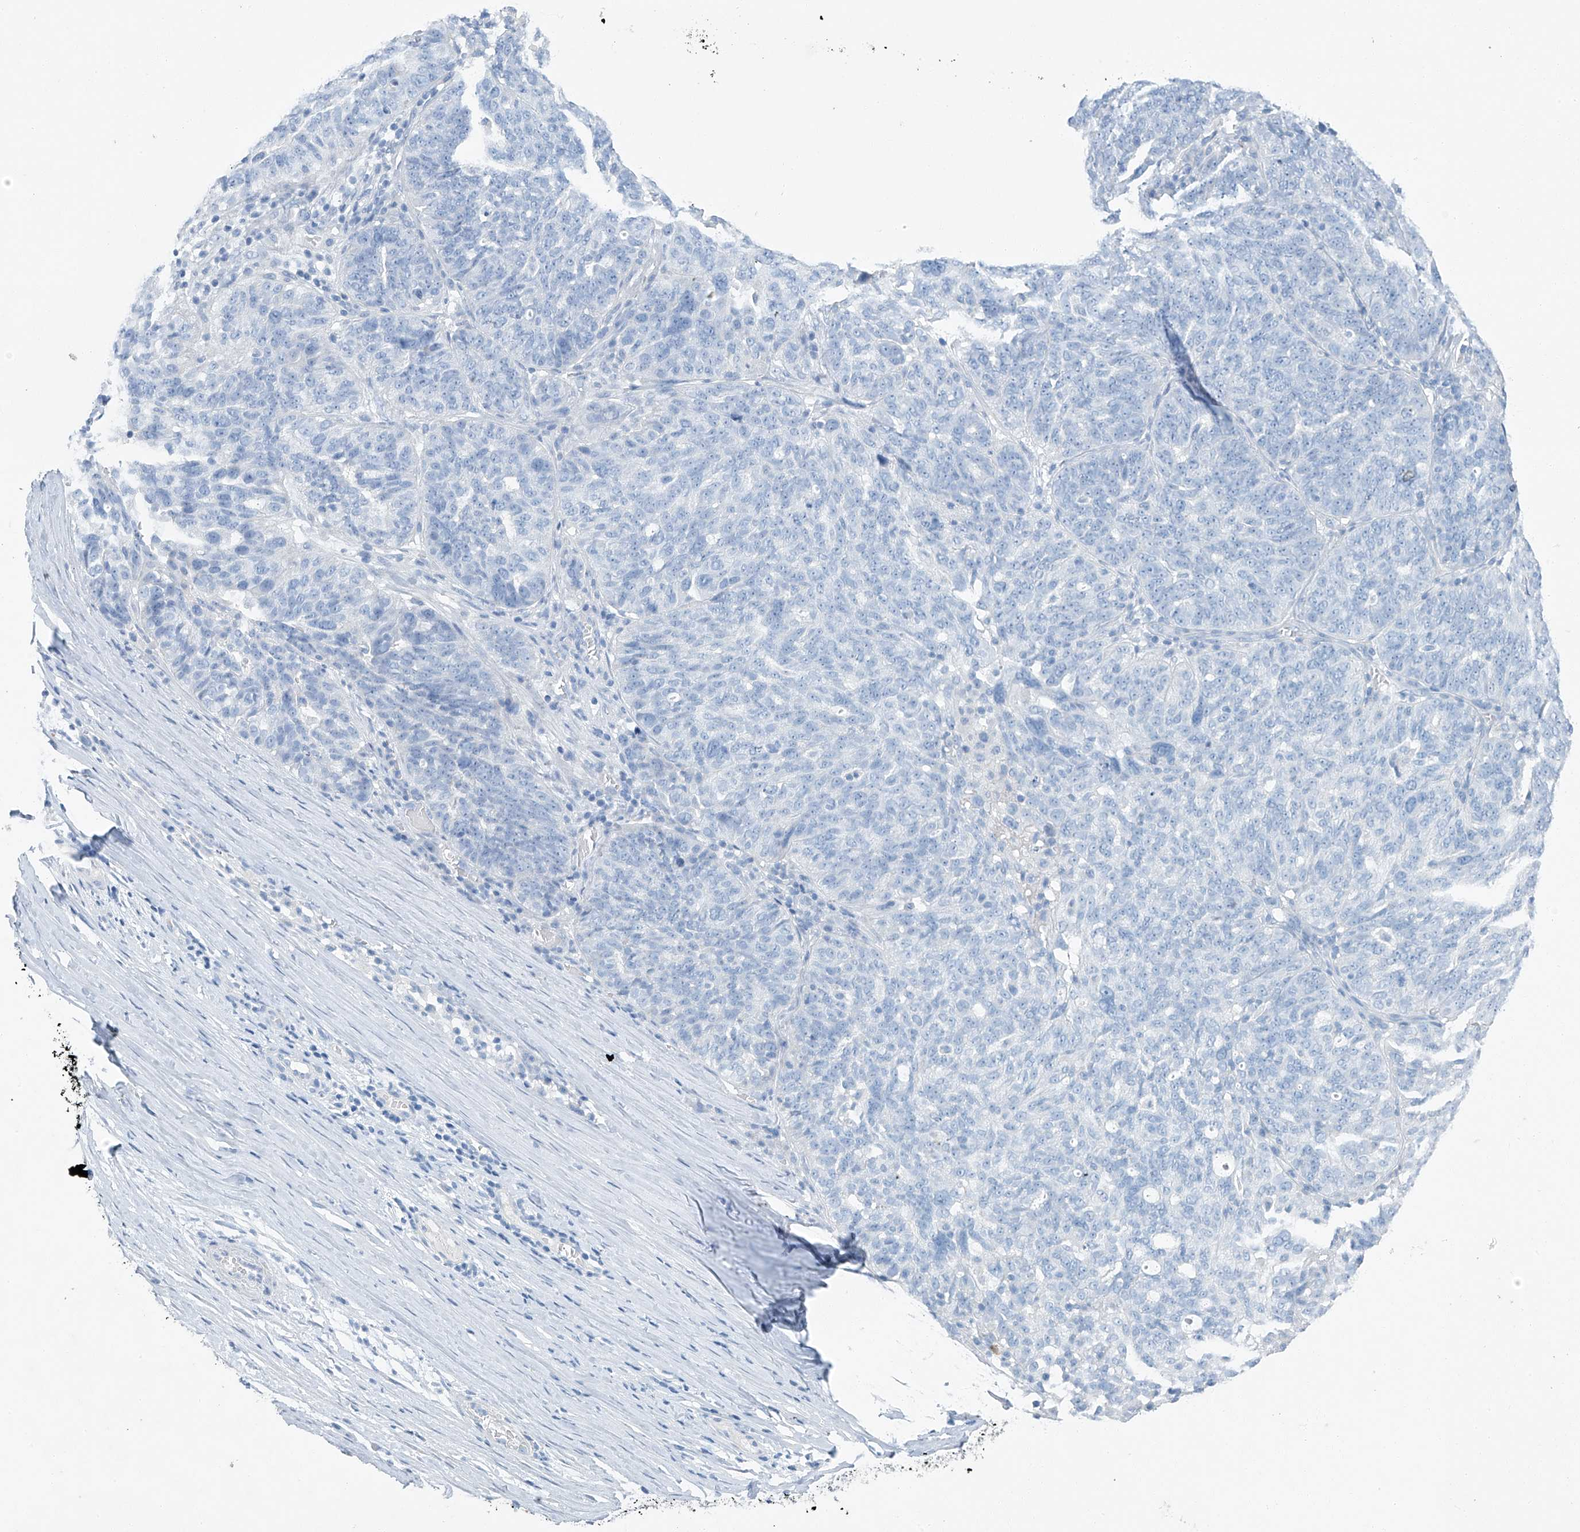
{"staining": {"intensity": "negative", "quantity": "none", "location": "none"}, "tissue": "ovarian cancer", "cell_type": "Tumor cells", "image_type": "cancer", "snomed": [{"axis": "morphology", "description": "Cystadenocarcinoma, serous, NOS"}, {"axis": "topography", "description": "Ovary"}], "caption": "IHC image of neoplastic tissue: human ovarian cancer stained with DAB (3,3'-diaminobenzidine) reveals no significant protein staining in tumor cells.", "gene": "C1orf87", "patient": {"sex": "female", "age": 59}}